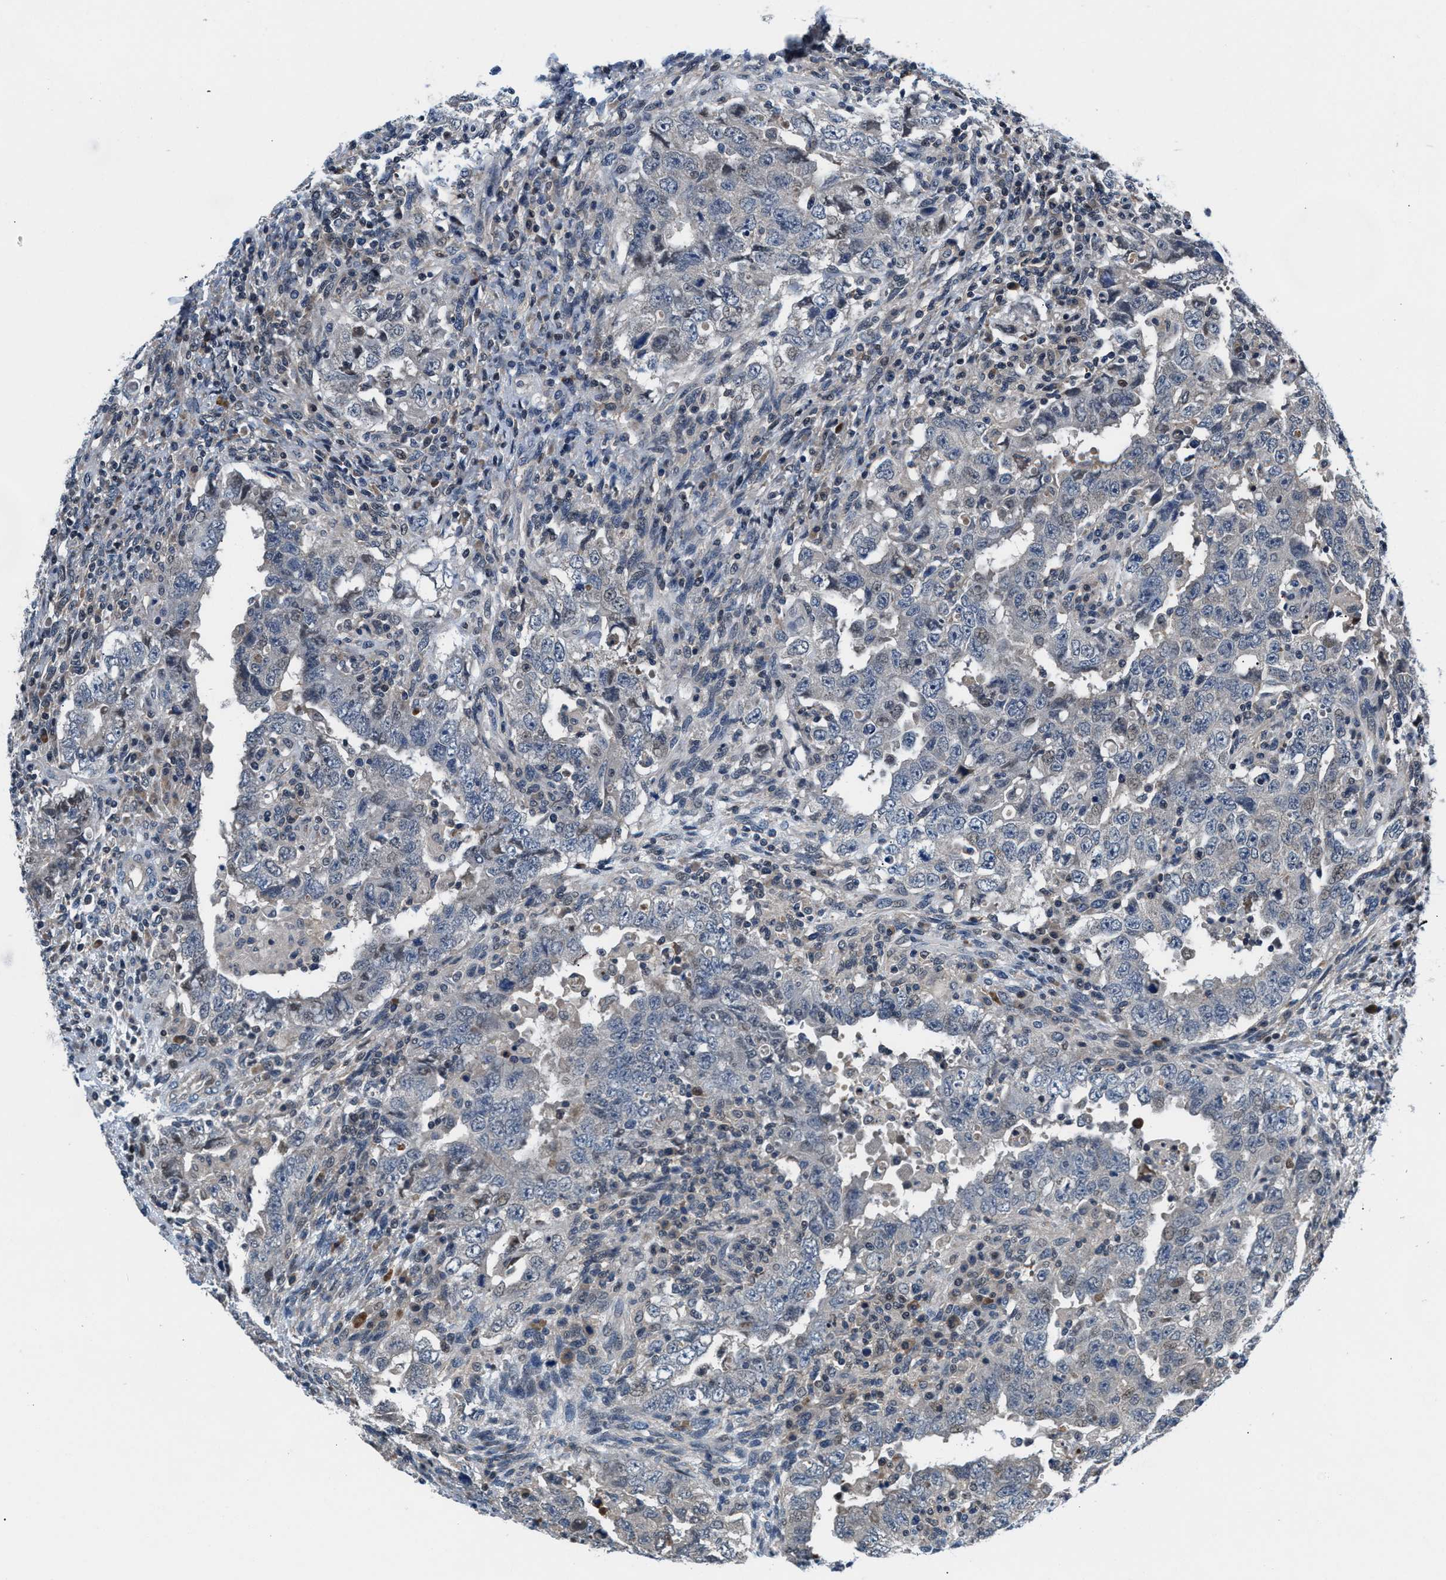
{"staining": {"intensity": "negative", "quantity": "none", "location": "none"}, "tissue": "testis cancer", "cell_type": "Tumor cells", "image_type": "cancer", "snomed": [{"axis": "morphology", "description": "Carcinoma, Embryonal, NOS"}, {"axis": "topography", "description": "Testis"}], "caption": "This is a micrograph of immunohistochemistry (IHC) staining of testis embryonal carcinoma, which shows no expression in tumor cells.", "gene": "PRPSAP2", "patient": {"sex": "male", "age": 26}}